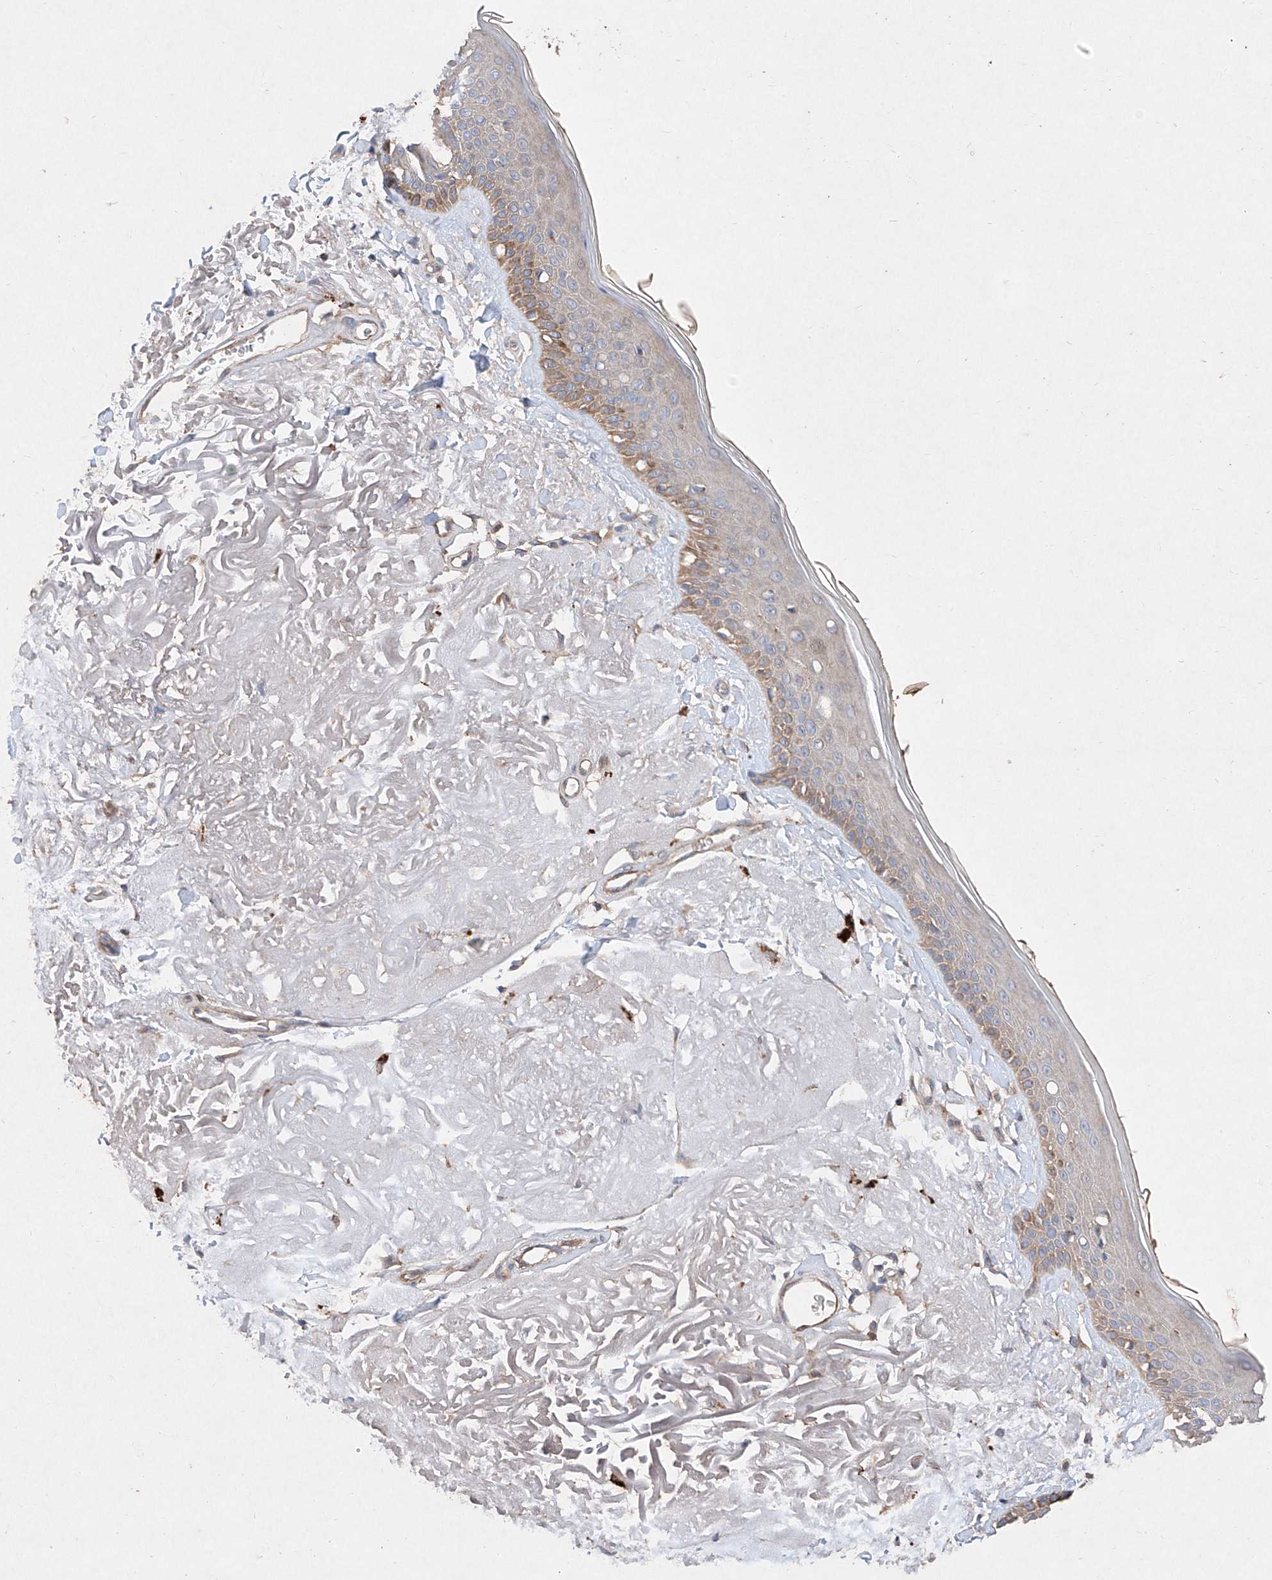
{"staining": {"intensity": "negative", "quantity": "none", "location": "none"}, "tissue": "skin", "cell_type": "Fibroblasts", "image_type": "normal", "snomed": [{"axis": "morphology", "description": "Normal tissue, NOS"}, {"axis": "topography", "description": "Skin"}, {"axis": "topography", "description": "Skeletal muscle"}], "caption": "A high-resolution micrograph shows immunohistochemistry staining of normal skin, which displays no significant staining in fibroblasts.", "gene": "C6orf62", "patient": {"sex": "male", "age": 83}}